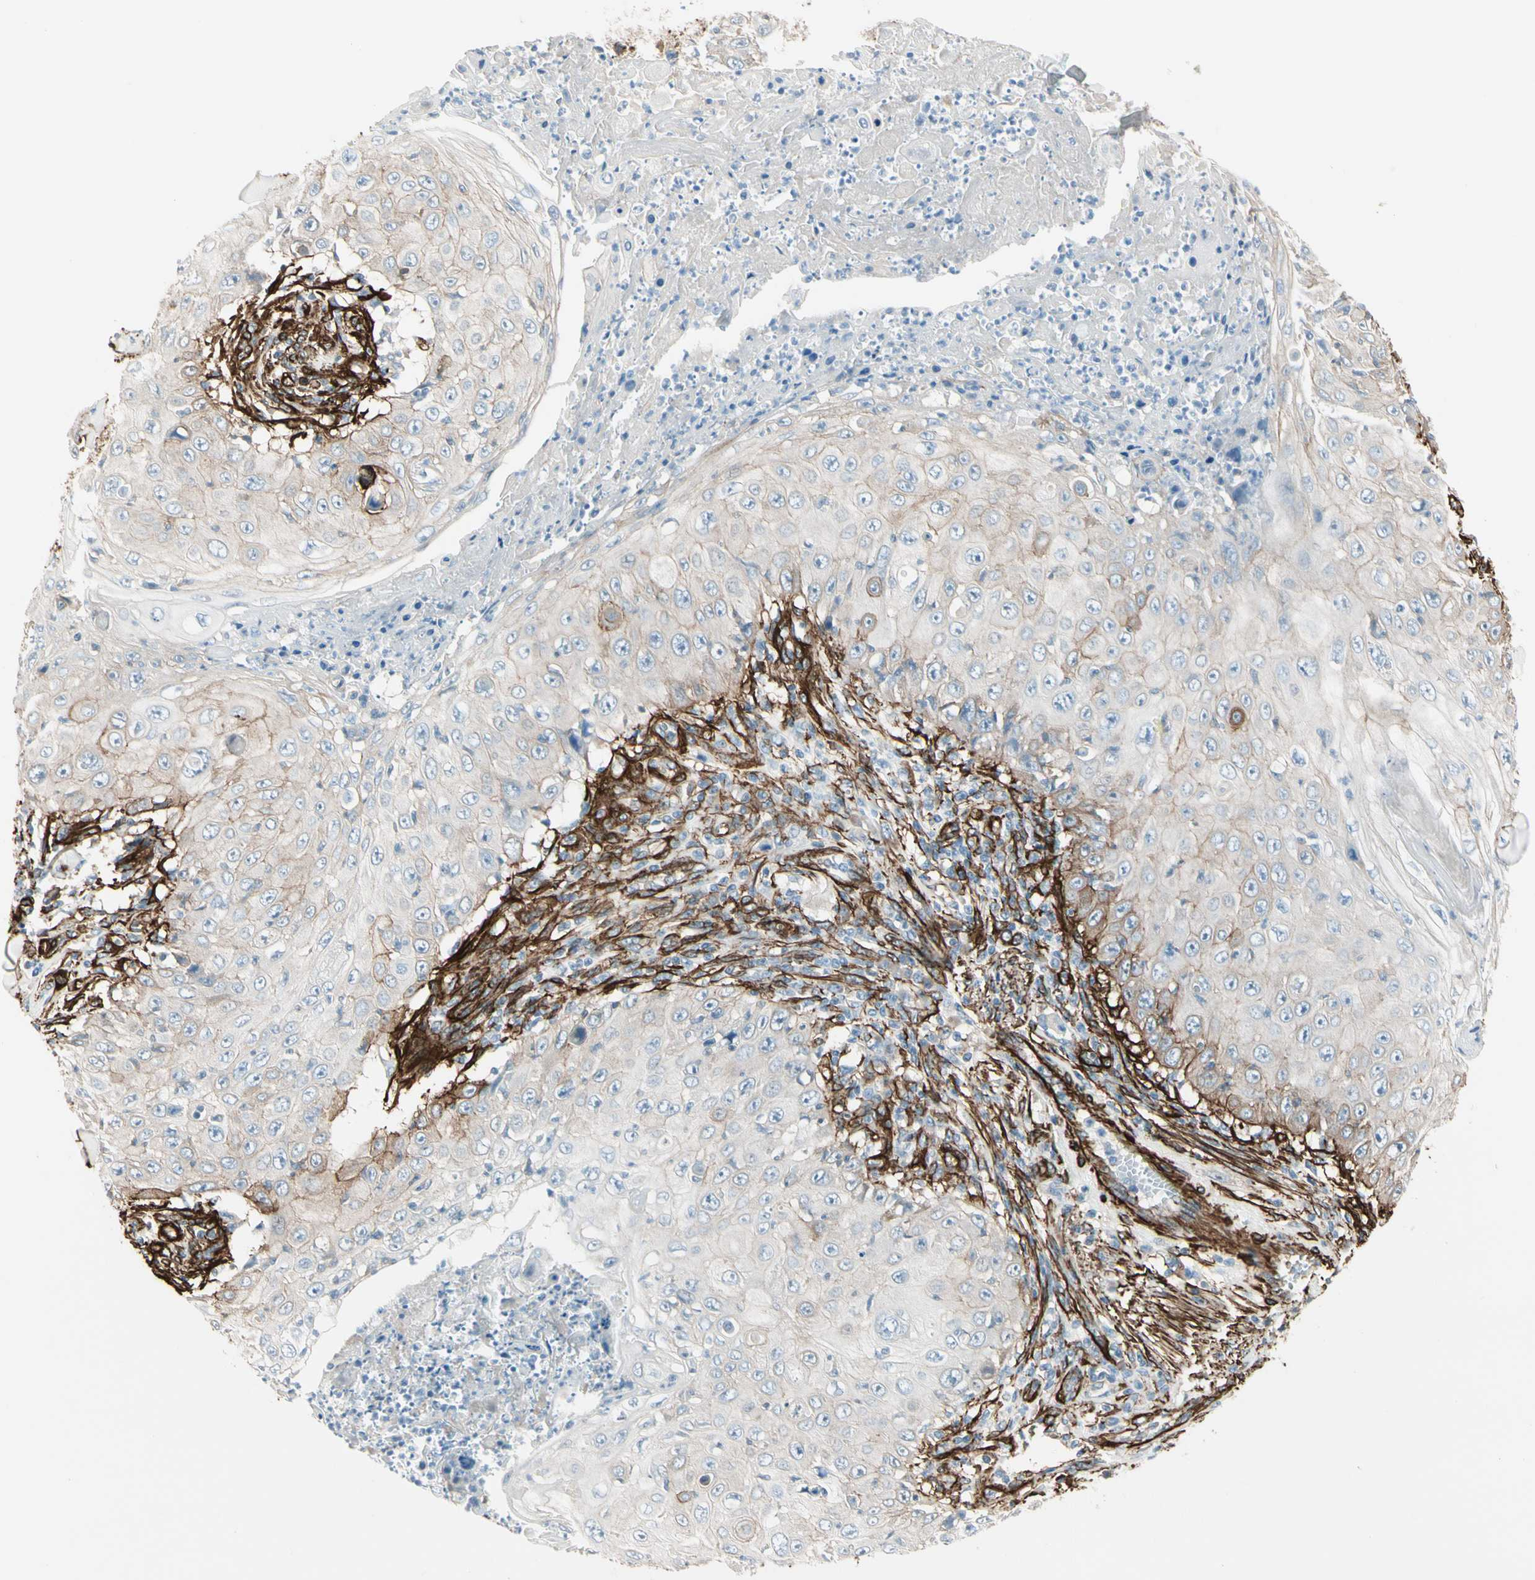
{"staining": {"intensity": "negative", "quantity": "none", "location": "none"}, "tissue": "skin cancer", "cell_type": "Tumor cells", "image_type": "cancer", "snomed": [{"axis": "morphology", "description": "Squamous cell carcinoma, NOS"}, {"axis": "topography", "description": "Skin"}], "caption": "Immunohistochemistry (IHC) photomicrograph of human skin cancer (squamous cell carcinoma) stained for a protein (brown), which exhibits no positivity in tumor cells.", "gene": "CALD1", "patient": {"sex": "male", "age": 86}}